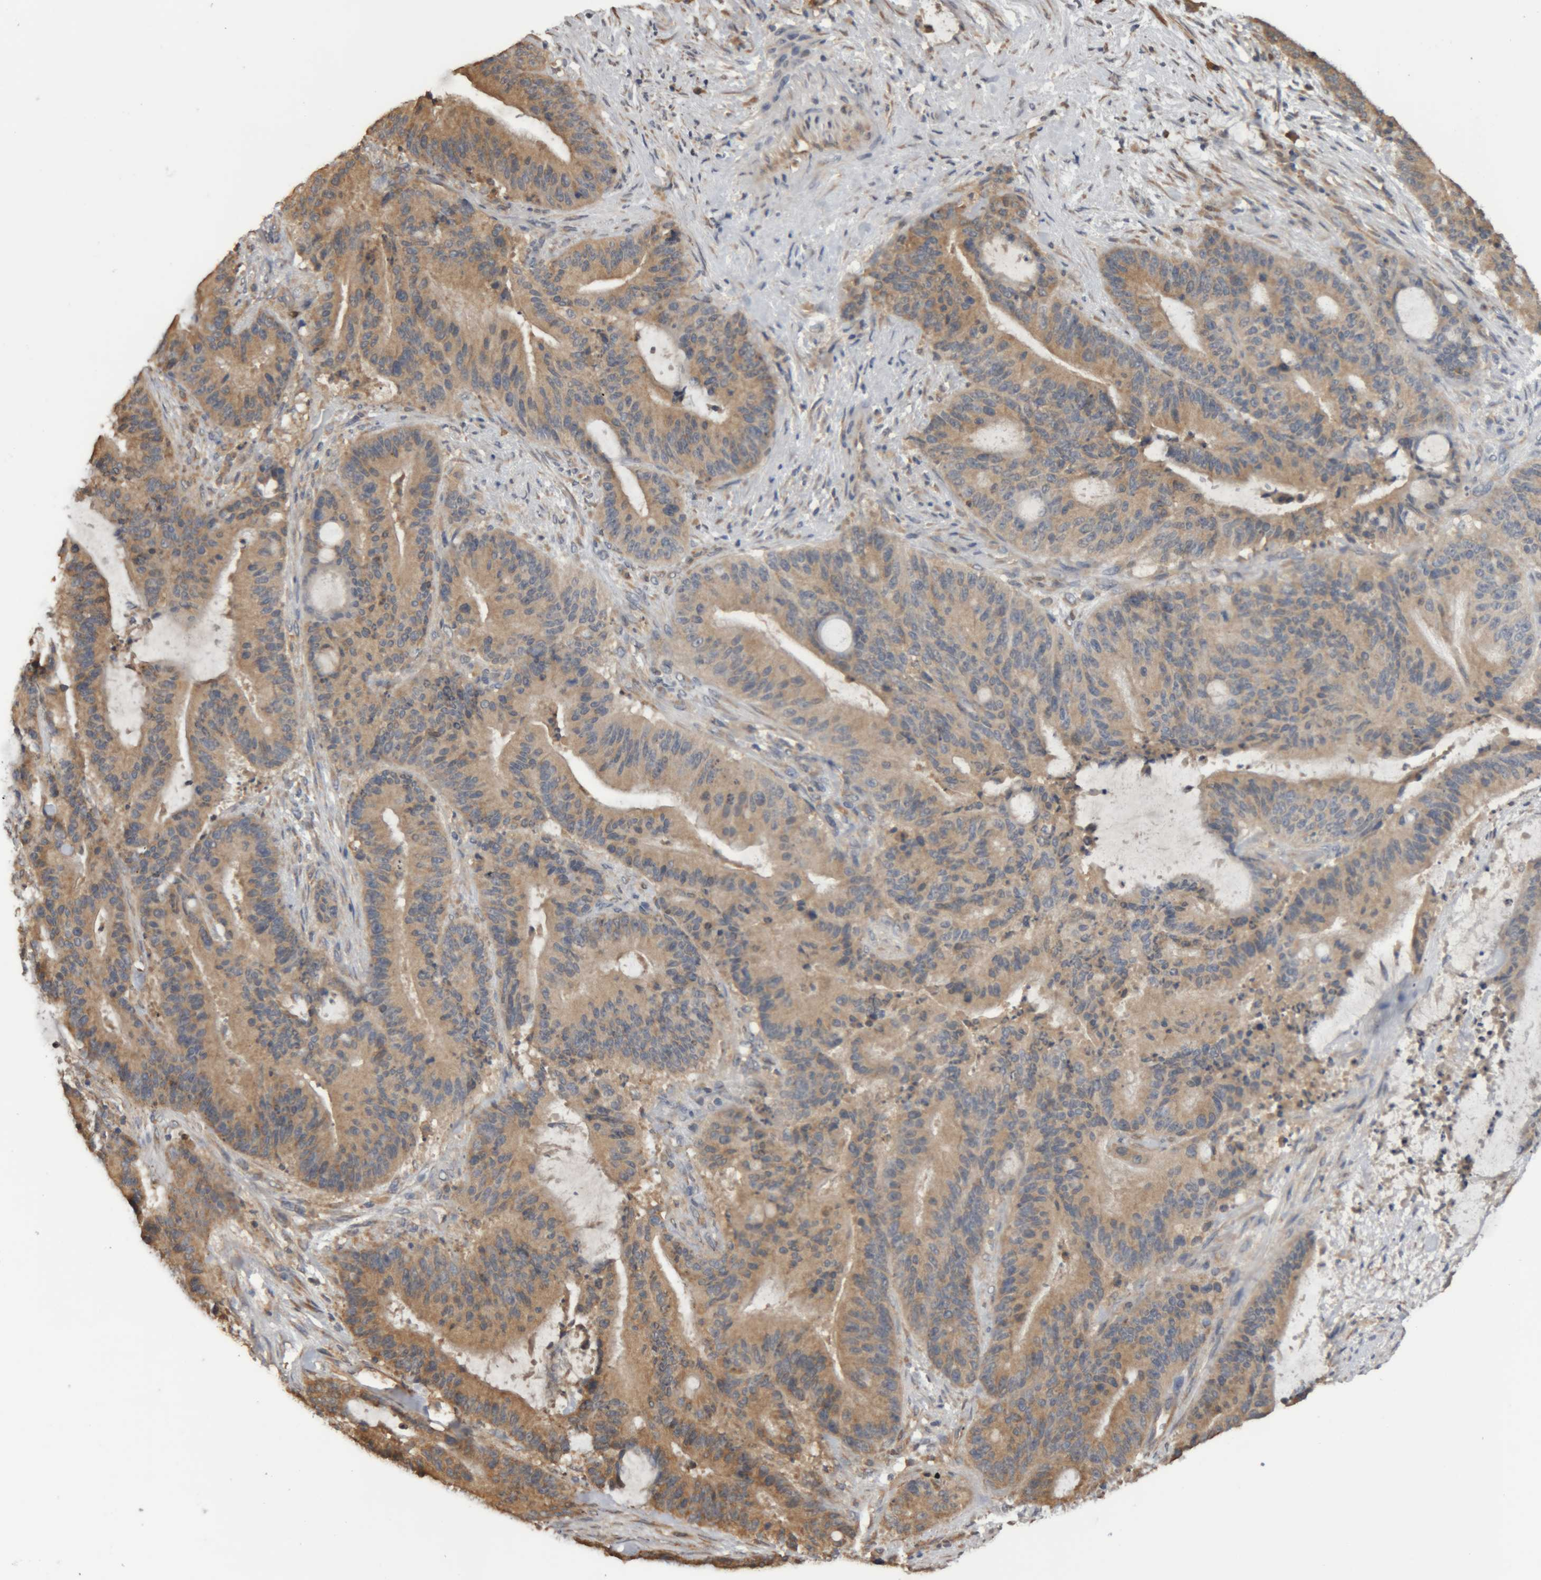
{"staining": {"intensity": "moderate", "quantity": ">75%", "location": "cytoplasmic/membranous"}, "tissue": "liver cancer", "cell_type": "Tumor cells", "image_type": "cancer", "snomed": [{"axis": "morphology", "description": "Normal tissue, NOS"}, {"axis": "morphology", "description": "Cholangiocarcinoma"}, {"axis": "topography", "description": "Liver"}, {"axis": "topography", "description": "Peripheral nerve tissue"}], "caption": "Immunohistochemistry (IHC) photomicrograph of liver cancer (cholangiocarcinoma) stained for a protein (brown), which displays medium levels of moderate cytoplasmic/membranous positivity in approximately >75% of tumor cells.", "gene": "TMED7", "patient": {"sex": "female", "age": 73}}